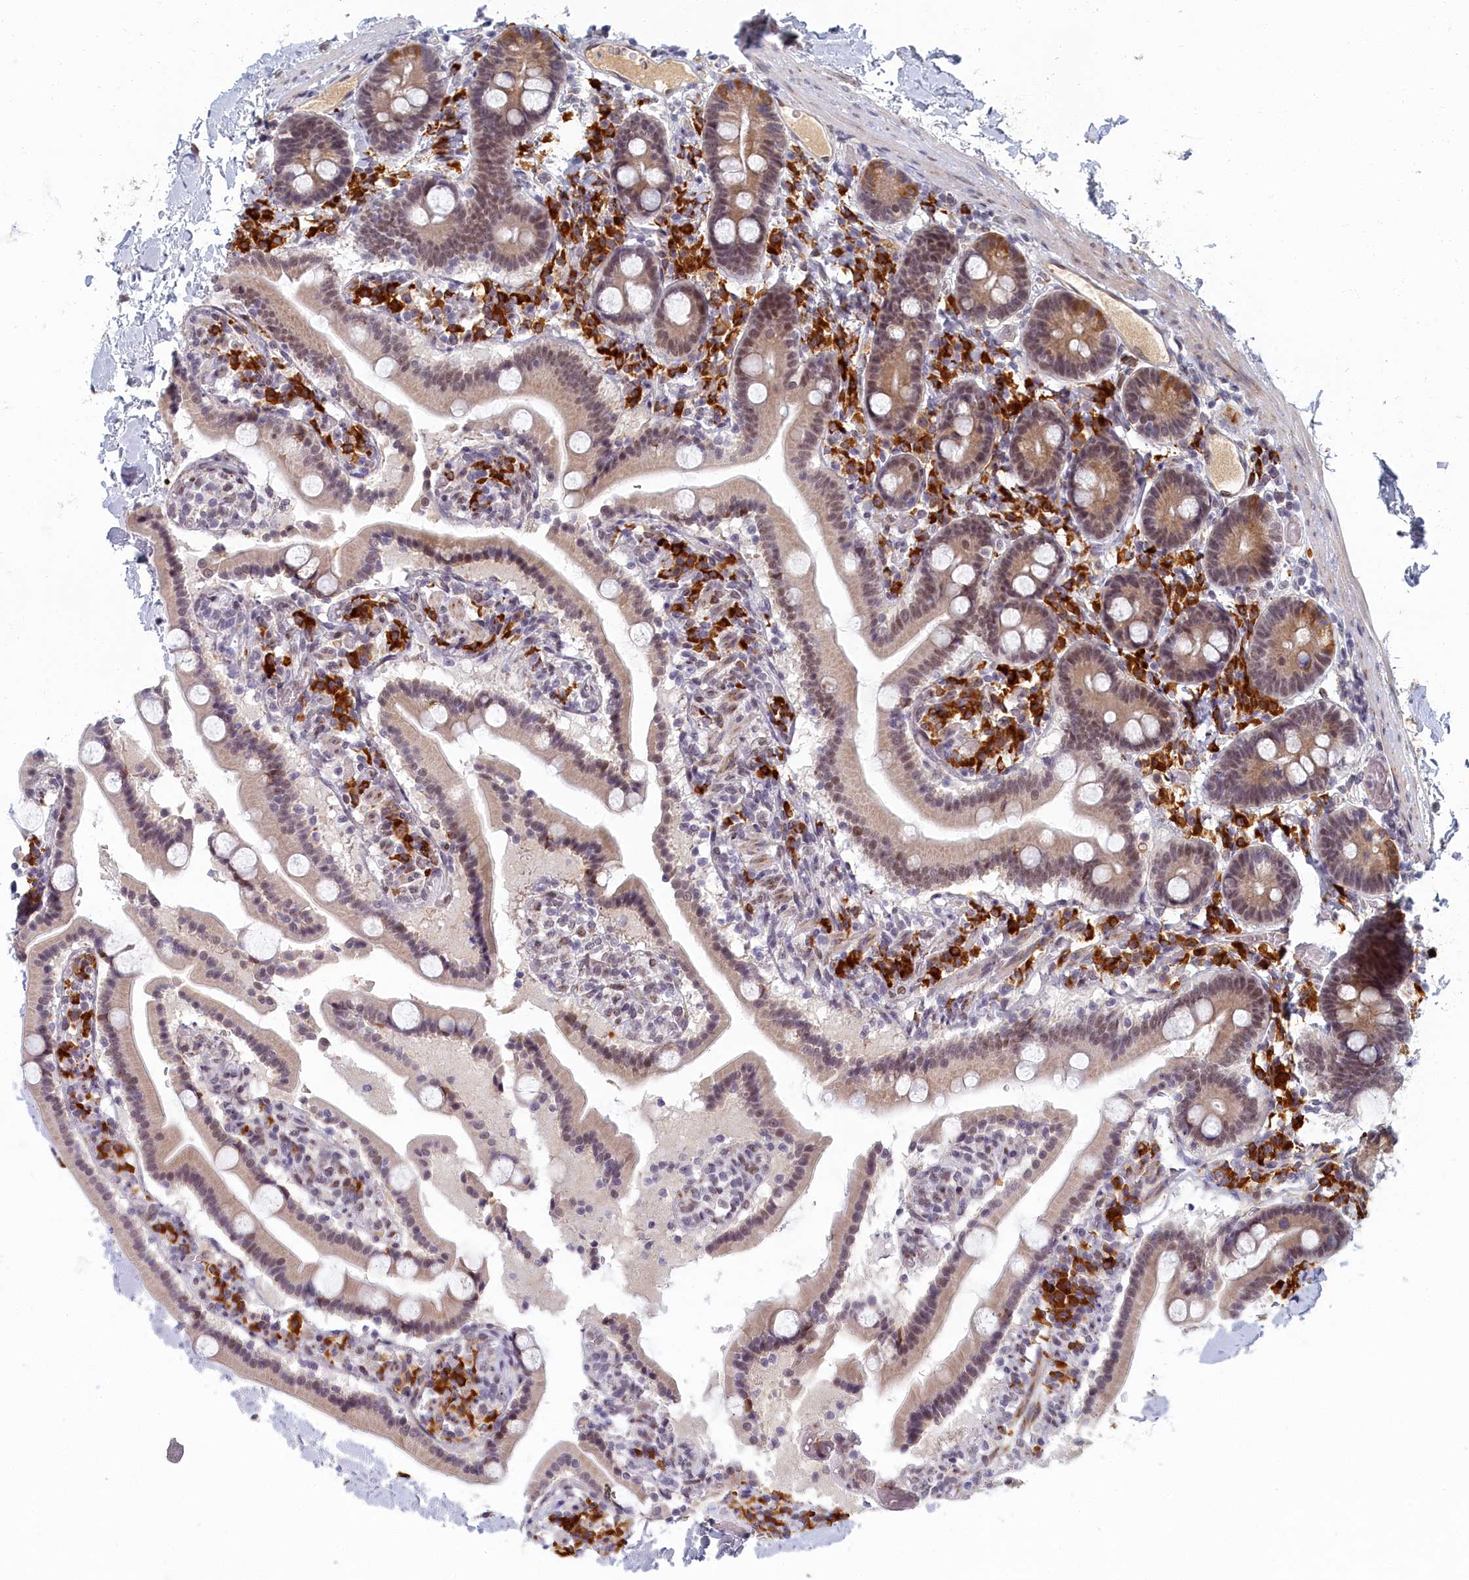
{"staining": {"intensity": "moderate", "quantity": "25%-75%", "location": "cytoplasmic/membranous,nuclear"}, "tissue": "duodenum", "cell_type": "Glandular cells", "image_type": "normal", "snomed": [{"axis": "morphology", "description": "Normal tissue, NOS"}, {"axis": "topography", "description": "Duodenum"}], "caption": "Duodenum stained with a brown dye shows moderate cytoplasmic/membranous,nuclear positive positivity in about 25%-75% of glandular cells.", "gene": "DNAJC17", "patient": {"sex": "male", "age": 55}}